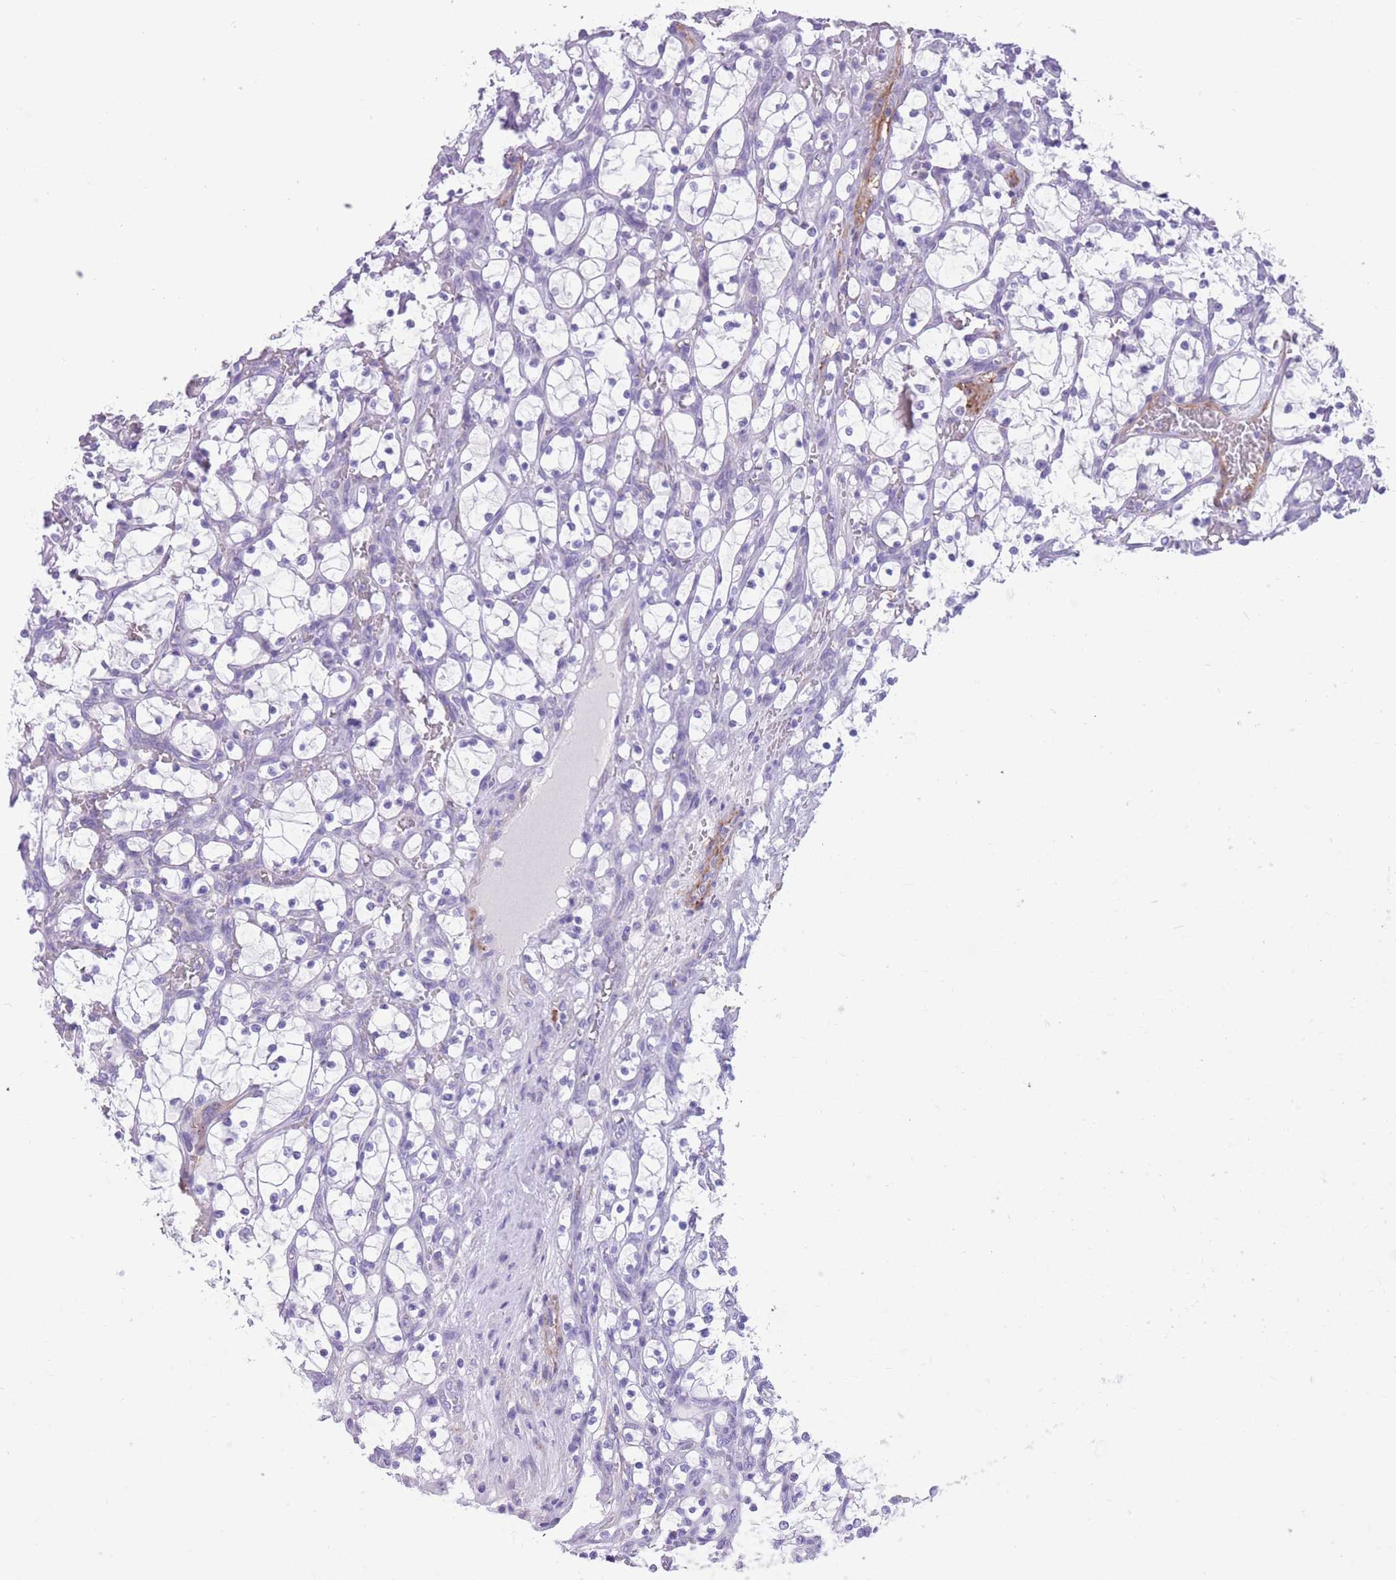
{"staining": {"intensity": "negative", "quantity": "none", "location": "none"}, "tissue": "renal cancer", "cell_type": "Tumor cells", "image_type": "cancer", "snomed": [{"axis": "morphology", "description": "Adenocarcinoma, NOS"}, {"axis": "topography", "description": "Kidney"}], "caption": "The histopathology image reveals no staining of tumor cells in renal cancer. Brightfield microscopy of IHC stained with DAB (brown) and hematoxylin (blue), captured at high magnification.", "gene": "DPYD", "patient": {"sex": "female", "age": 69}}